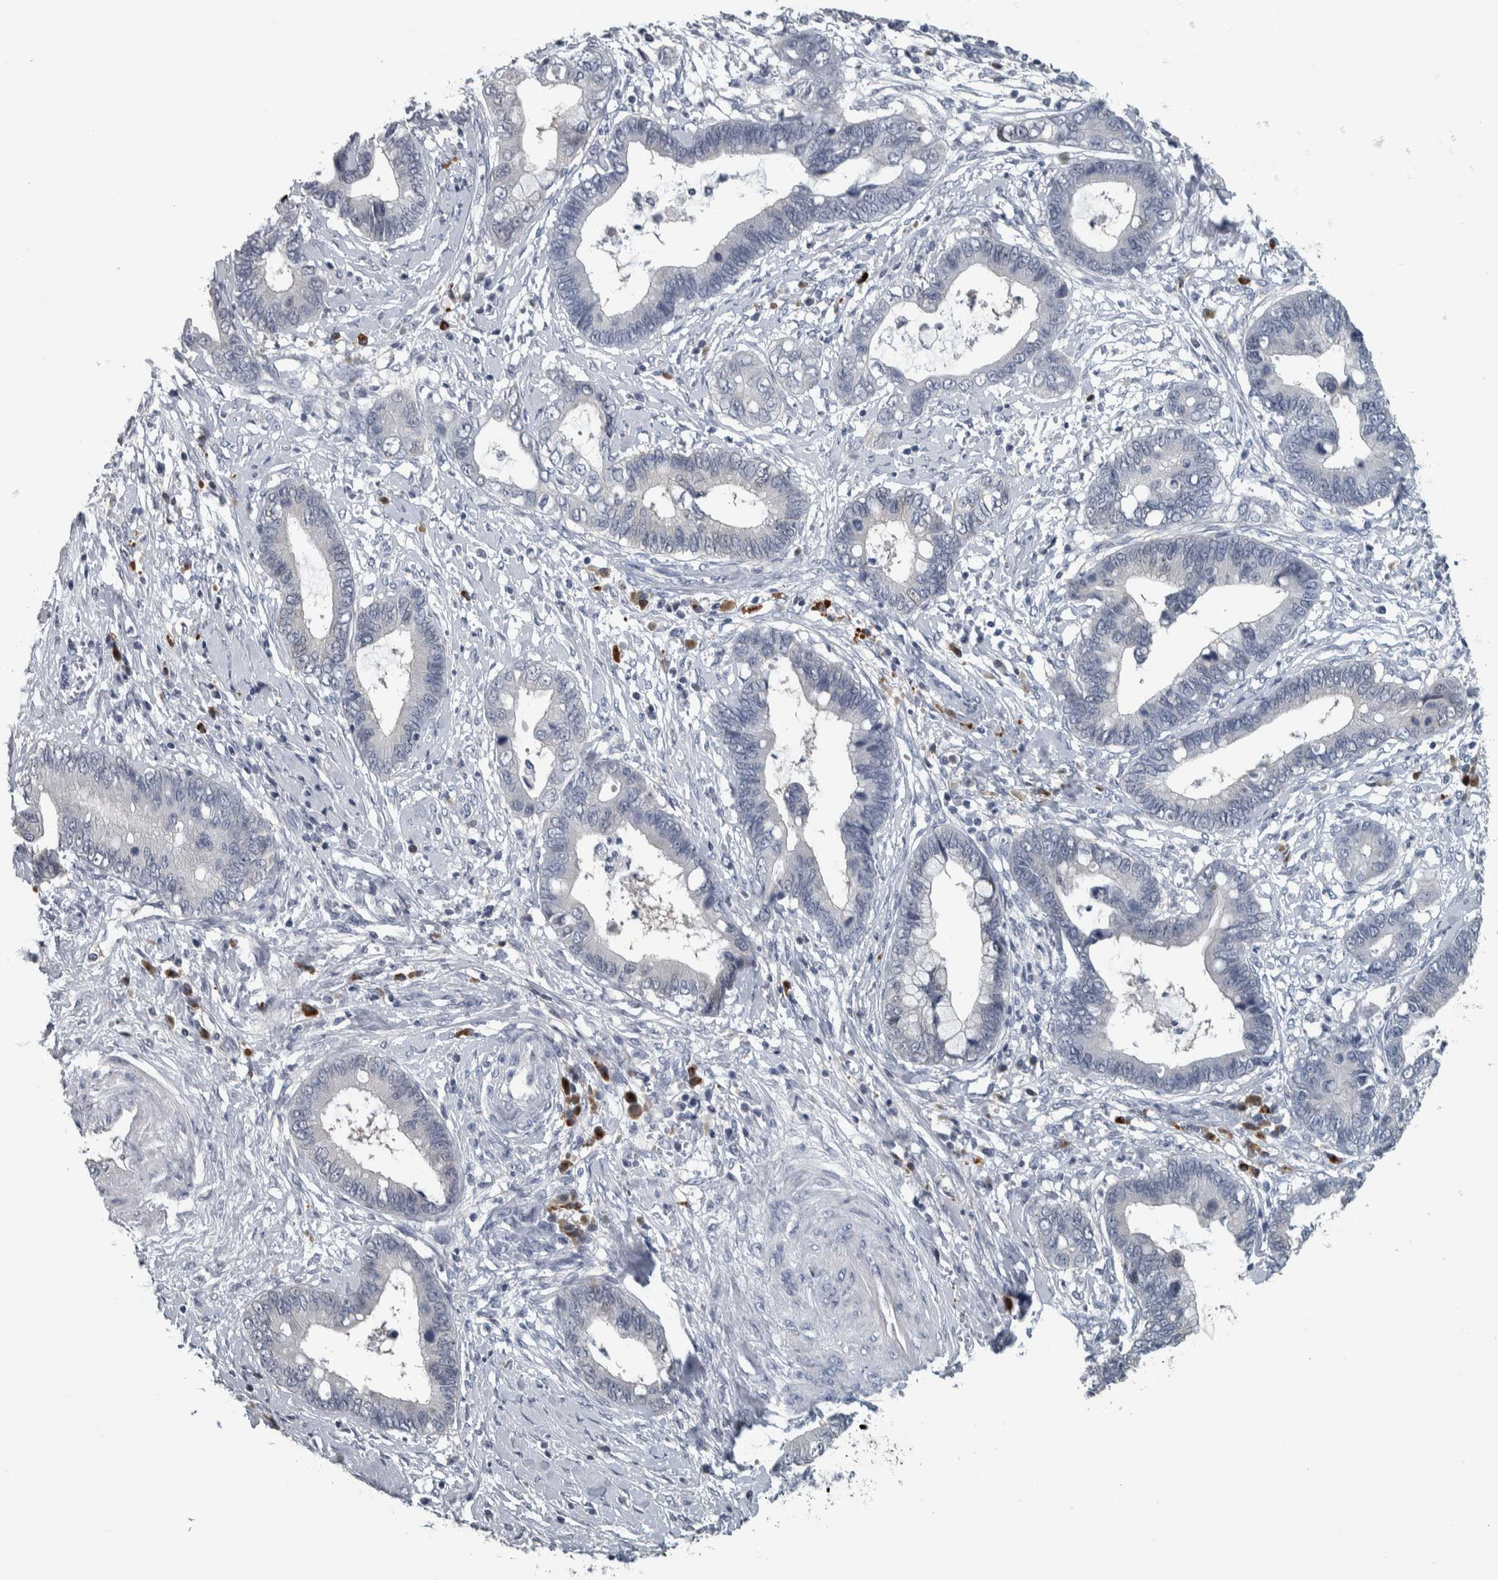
{"staining": {"intensity": "negative", "quantity": "none", "location": "none"}, "tissue": "cervical cancer", "cell_type": "Tumor cells", "image_type": "cancer", "snomed": [{"axis": "morphology", "description": "Adenocarcinoma, NOS"}, {"axis": "topography", "description": "Cervix"}], "caption": "An IHC photomicrograph of cervical cancer is shown. There is no staining in tumor cells of cervical cancer.", "gene": "CAVIN4", "patient": {"sex": "female", "age": 44}}